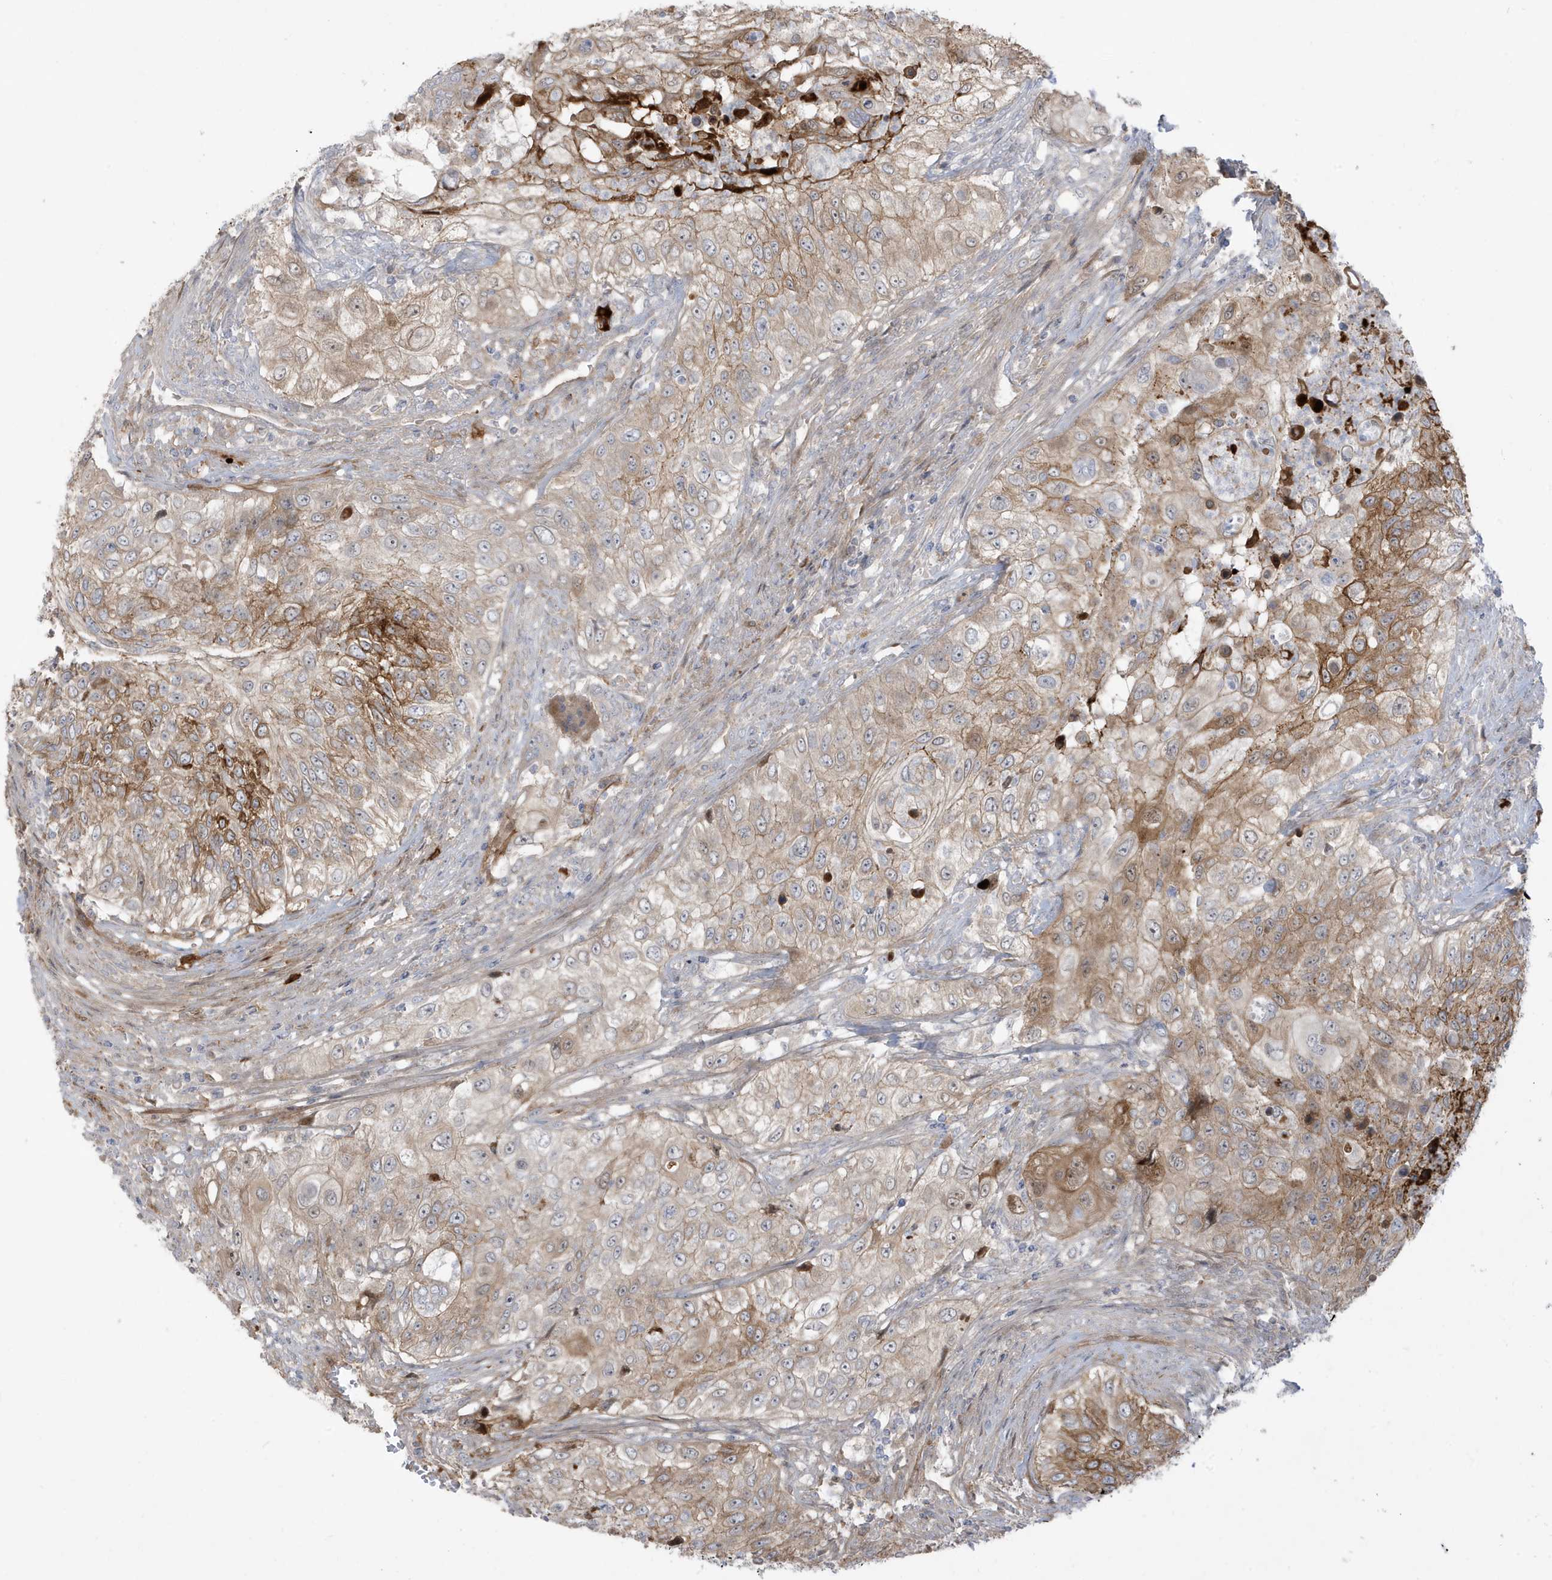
{"staining": {"intensity": "moderate", "quantity": ">75%", "location": "cytoplasmic/membranous"}, "tissue": "urothelial cancer", "cell_type": "Tumor cells", "image_type": "cancer", "snomed": [{"axis": "morphology", "description": "Urothelial carcinoma, High grade"}, {"axis": "topography", "description": "Urinary bladder"}], "caption": "Approximately >75% of tumor cells in human urothelial cancer exhibit moderate cytoplasmic/membranous protein staining as visualized by brown immunohistochemical staining.", "gene": "IFT57", "patient": {"sex": "female", "age": 60}}